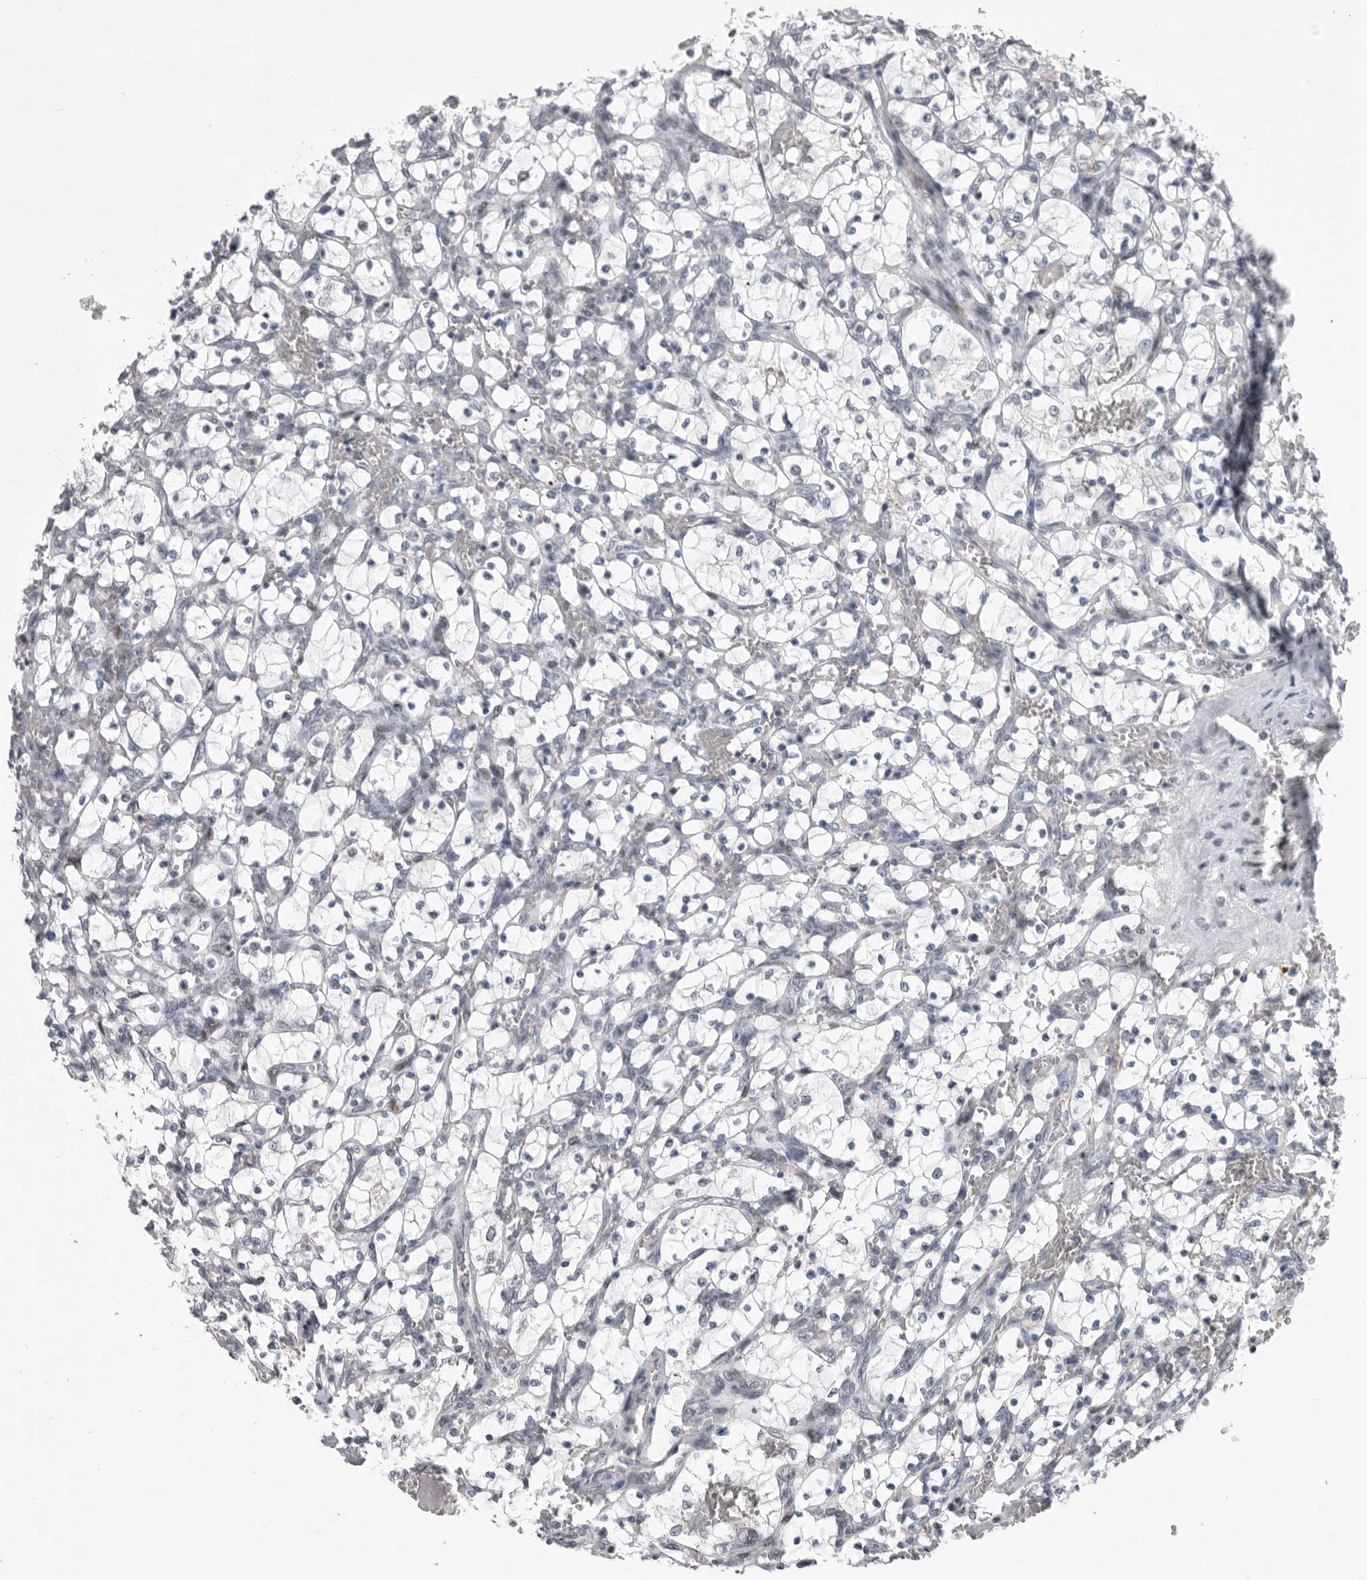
{"staining": {"intensity": "negative", "quantity": "none", "location": "none"}, "tissue": "renal cancer", "cell_type": "Tumor cells", "image_type": "cancer", "snomed": [{"axis": "morphology", "description": "Adenocarcinoma, NOS"}, {"axis": "topography", "description": "Kidney"}], "caption": "A high-resolution histopathology image shows immunohistochemistry staining of adenocarcinoma (renal), which shows no significant staining in tumor cells.", "gene": "PCMTD1", "patient": {"sex": "female", "age": 69}}